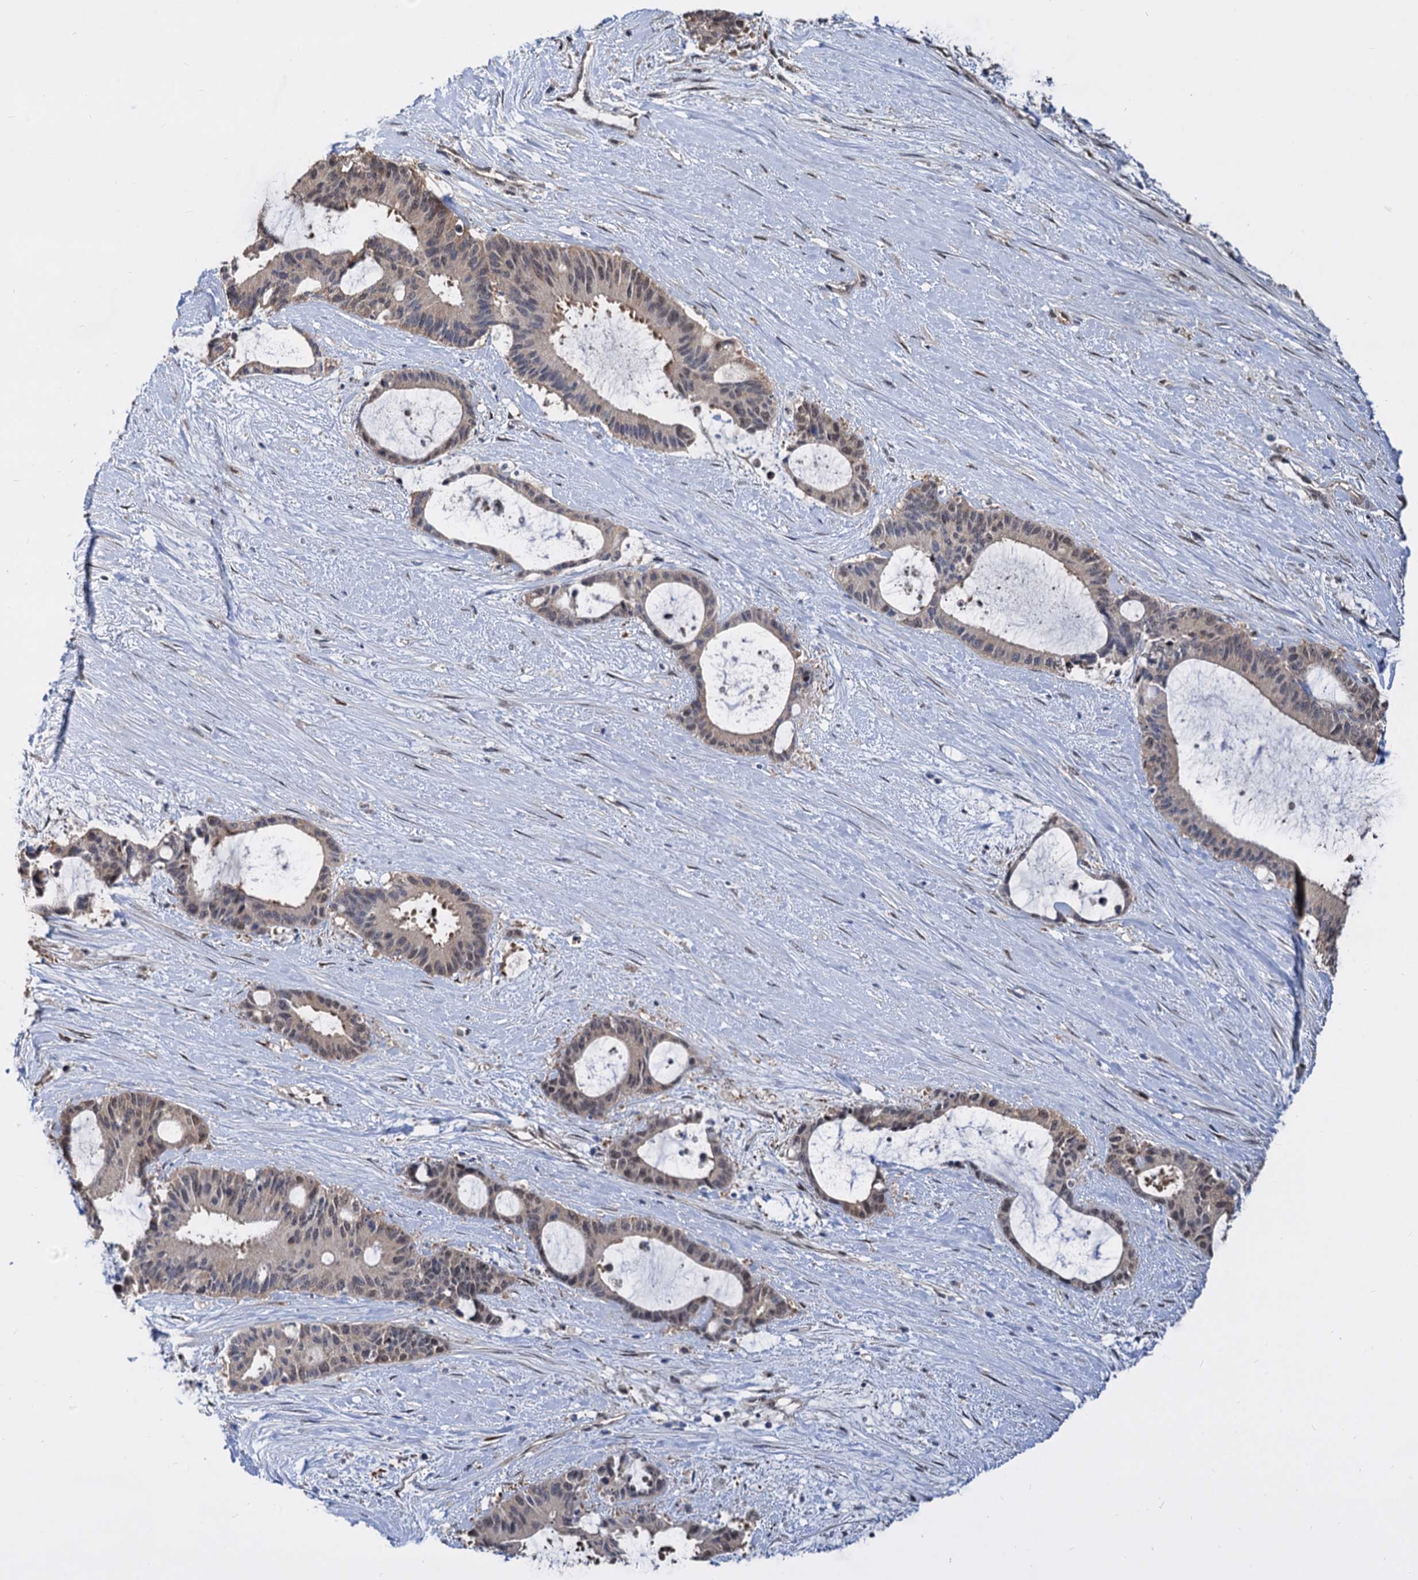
{"staining": {"intensity": "weak", "quantity": "25%-75%", "location": "nuclear"}, "tissue": "liver cancer", "cell_type": "Tumor cells", "image_type": "cancer", "snomed": [{"axis": "morphology", "description": "Normal tissue, NOS"}, {"axis": "morphology", "description": "Cholangiocarcinoma"}, {"axis": "topography", "description": "Liver"}, {"axis": "topography", "description": "Peripheral nerve tissue"}], "caption": "Cholangiocarcinoma (liver) stained for a protein displays weak nuclear positivity in tumor cells.", "gene": "PSMD4", "patient": {"sex": "female", "age": 73}}